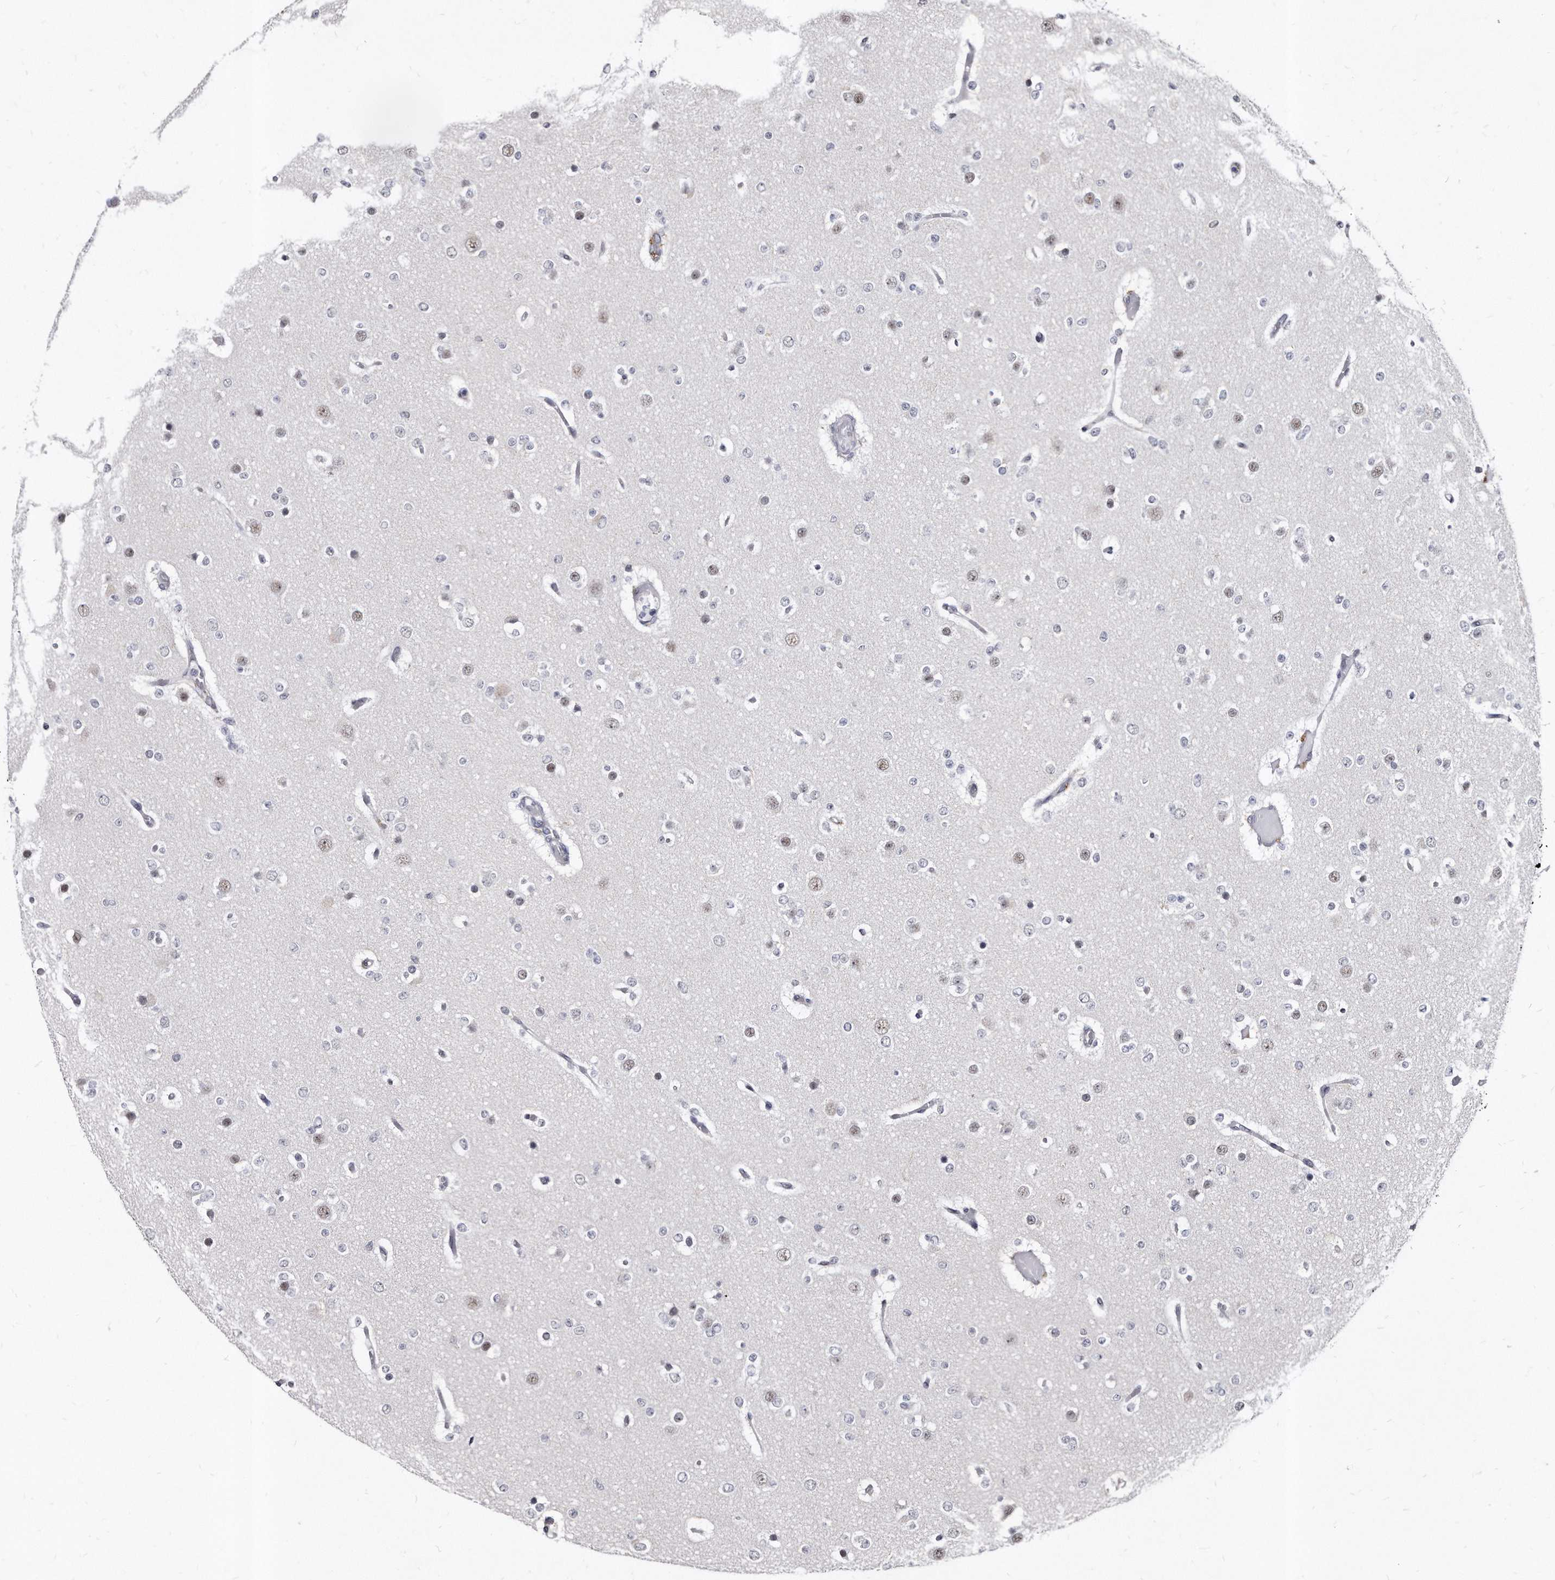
{"staining": {"intensity": "negative", "quantity": "none", "location": "none"}, "tissue": "glioma", "cell_type": "Tumor cells", "image_type": "cancer", "snomed": [{"axis": "morphology", "description": "Glioma, malignant, Low grade"}, {"axis": "topography", "description": "Brain"}], "caption": "Protein analysis of glioma demonstrates no significant staining in tumor cells.", "gene": "KLHDC3", "patient": {"sex": "female", "age": 22}}